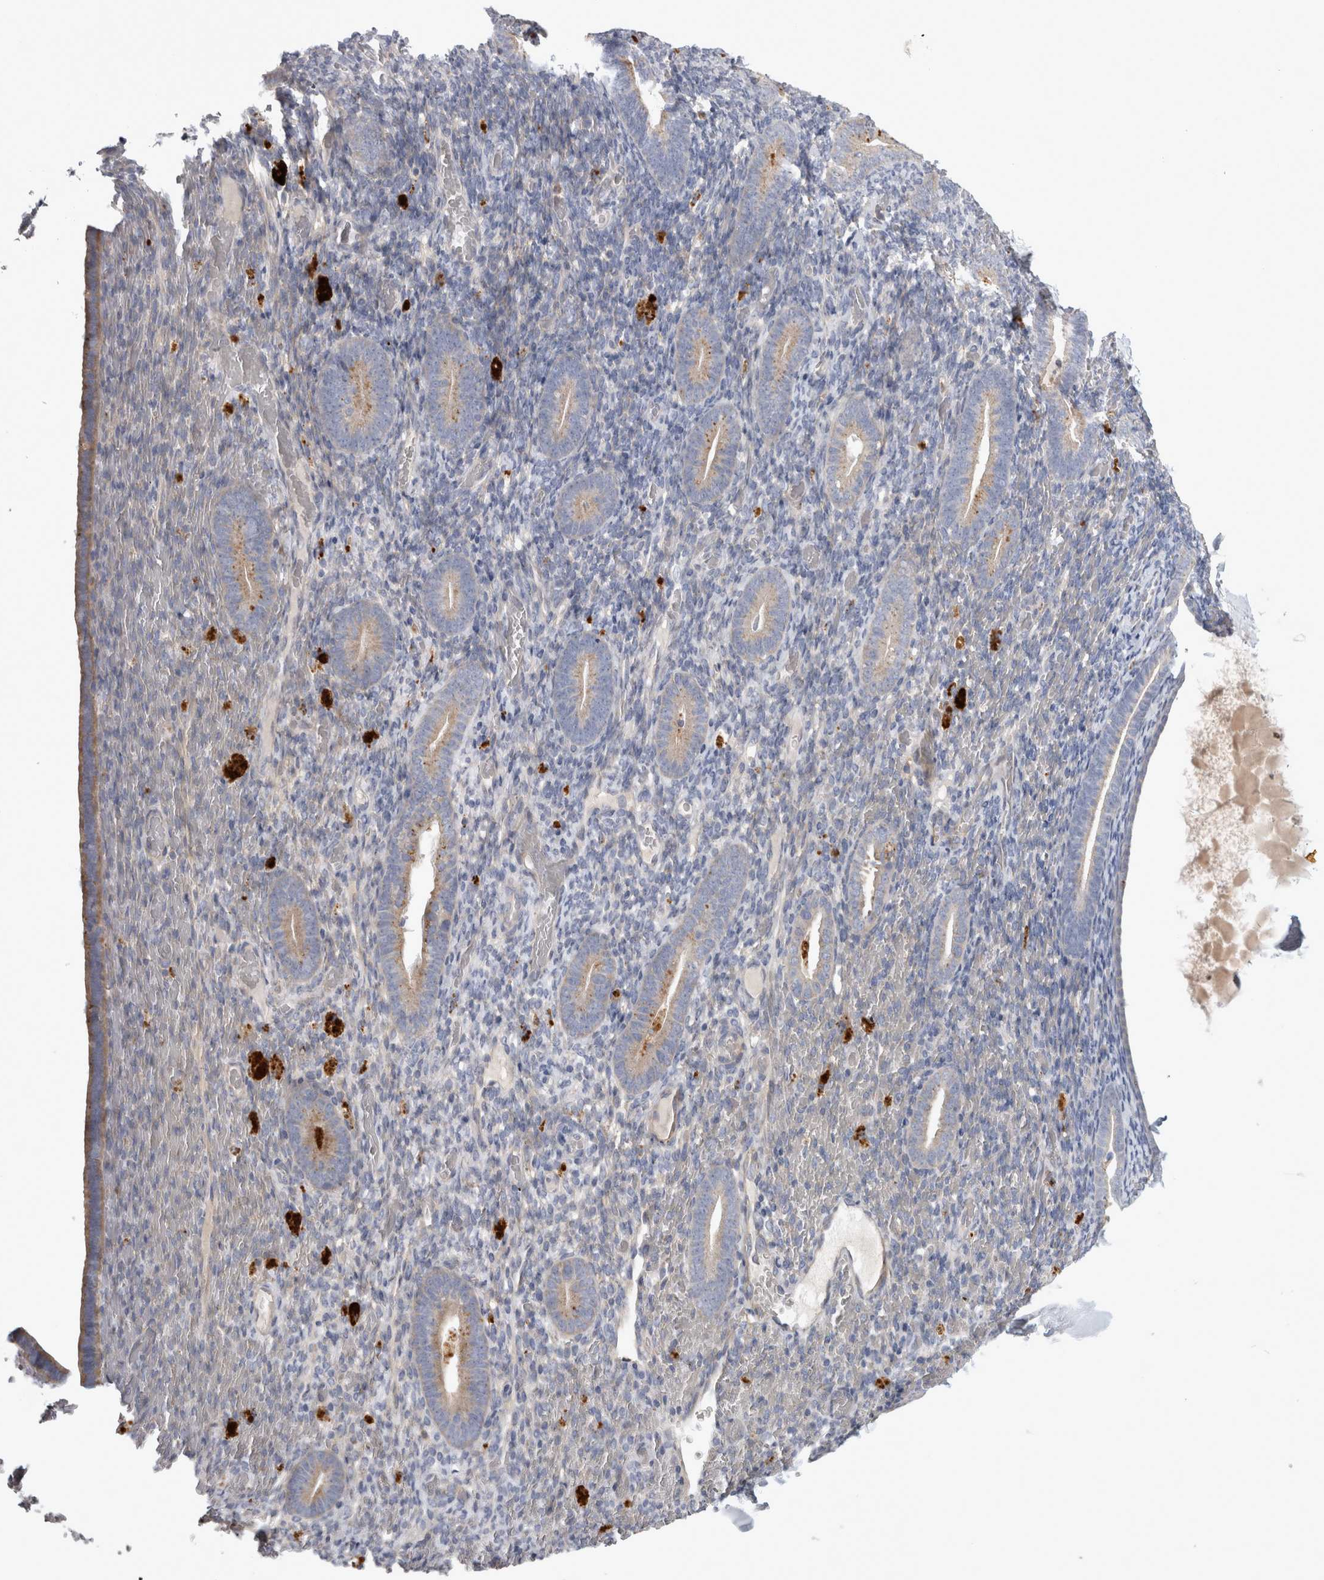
{"staining": {"intensity": "negative", "quantity": "none", "location": "none"}, "tissue": "endometrium", "cell_type": "Cells in endometrial stroma", "image_type": "normal", "snomed": [{"axis": "morphology", "description": "Normal tissue, NOS"}, {"axis": "topography", "description": "Endometrium"}], "caption": "IHC of benign endometrium demonstrates no positivity in cells in endometrial stroma. The staining is performed using DAB (3,3'-diaminobenzidine) brown chromogen with nuclei counter-stained in using hematoxylin.", "gene": "ATXN2", "patient": {"sex": "female", "age": 51}}